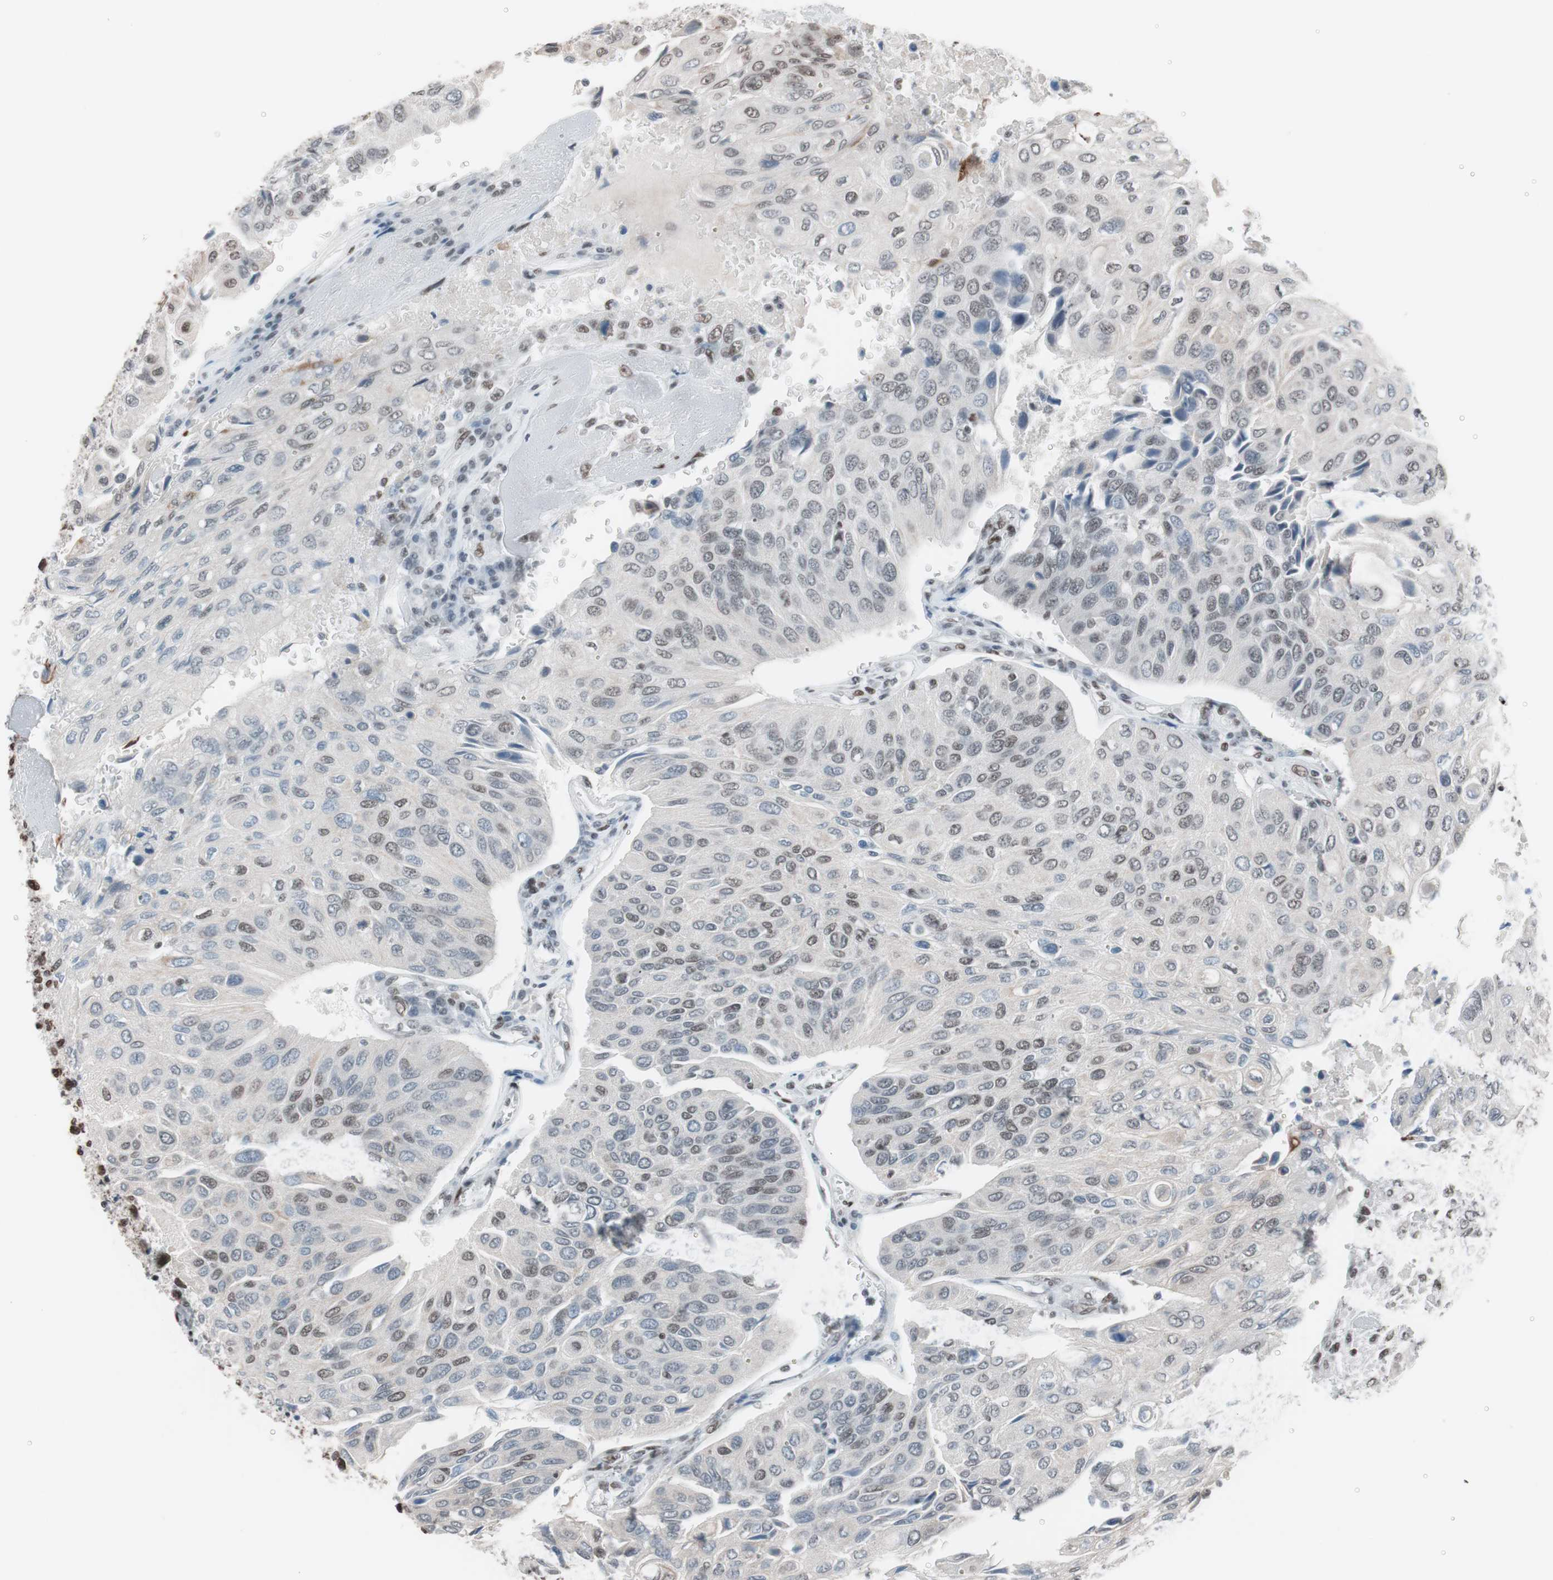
{"staining": {"intensity": "weak", "quantity": "25%-75%", "location": "nuclear"}, "tissue": "urothelial cancer", "cell_type": "Tumor cells", "image_type": "cancer", "snomed": [{"axis": "morphology", "description": "Urothelial carcinoma, High grade"}, {"axis": "topography", "description": "Urinary bladder"}], "caption": "High-power microscopy captured an immunohistochemistry (IHC) micrograph of urothelial cancer, revealing weak nuclear staining in about 25%-75% of tumor cells.", "gene": "ARID1A", "patient": {"sex": "male", "age": 66}}